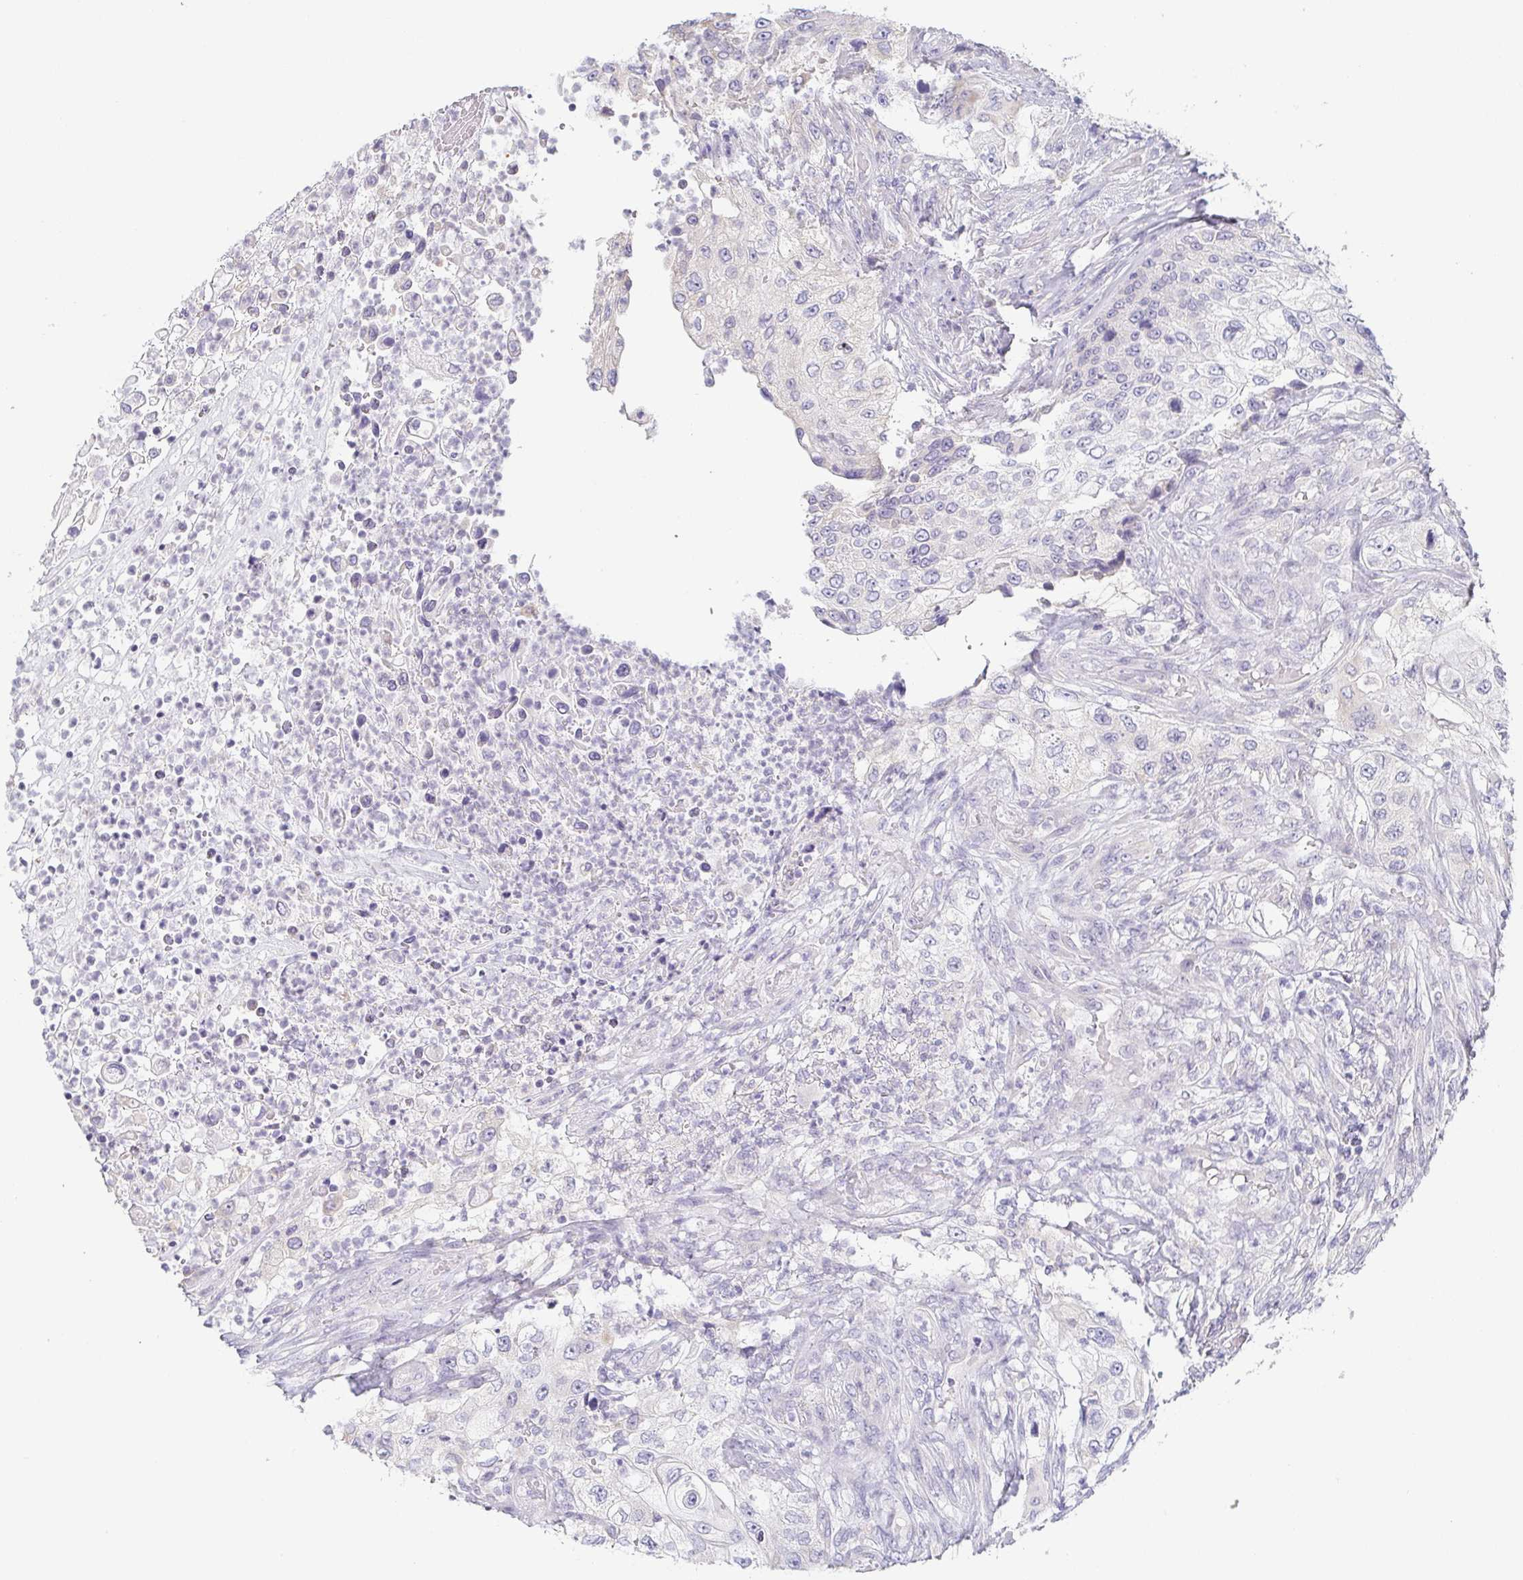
{"staining": {"intensity": "negative", "quantity": "none", "location": "none"}, "tissue": "urothelial cancer", "cell_type": "Tumor cells", "image_type": "cancer", "snomed": [{"axis": "morphology", "description": "Urothelial carcinoma, High grade"}, {"axis": "topography", "description": "Urinary bladder"}], "caption": "This is an immunohistochemistry (IHC) micrograph of human urothelial cancer. There is no positivity in tumor cells.", "gene": "PRR27", "patient": {"sex": "female", "age": 60}}